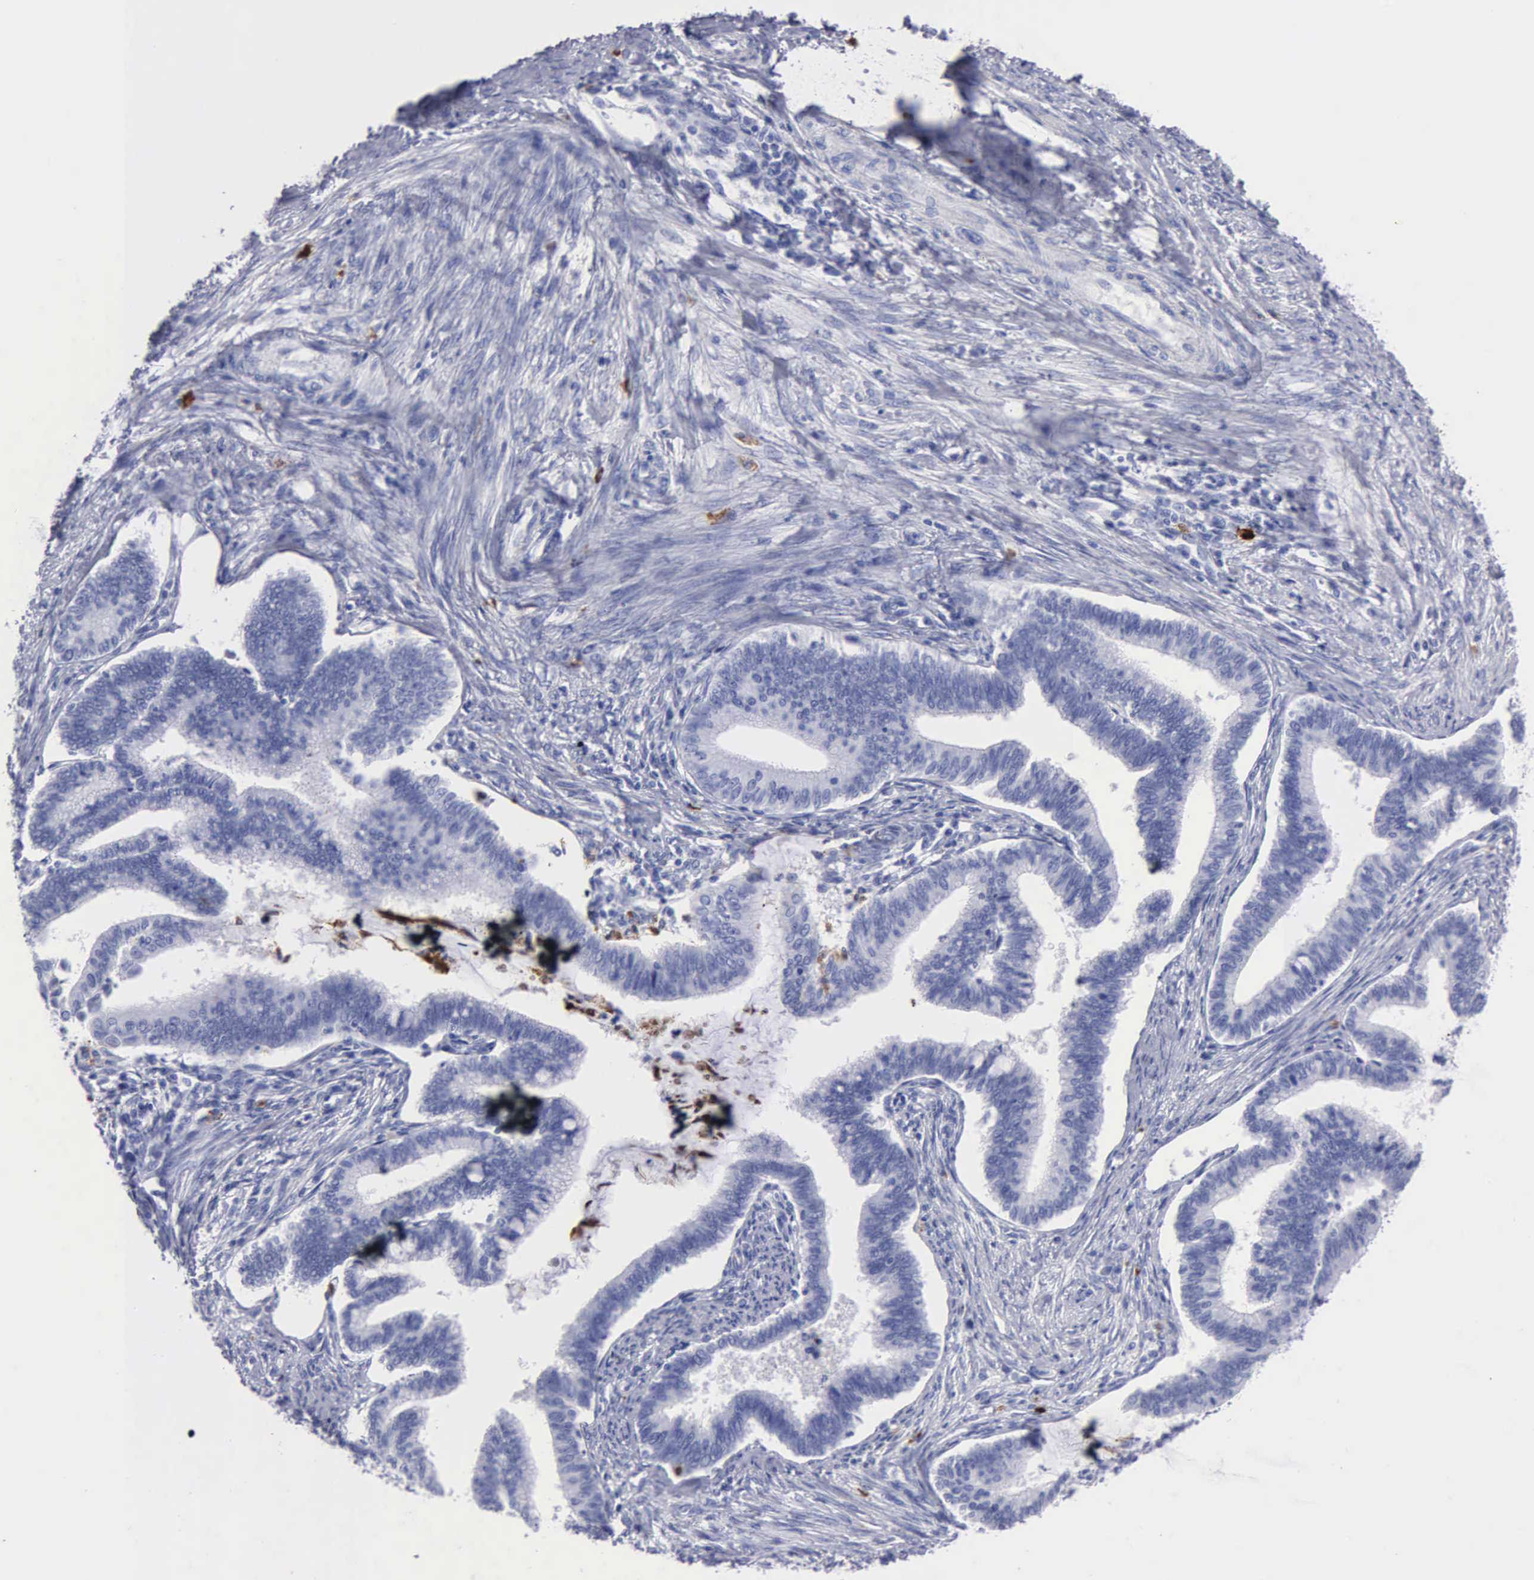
{"staining": {"intensity": "negative", "quantity": "none", "location": "none"}, "tissue": "cervical cancer", "cell_type": "Tumor cells", "image_type": "cancer", "snomed": [{"axis": "morphology", "description": "Adenocarcinoma, NOS"}, {"axis": "topography", "description": "Cervix"}], "caption": "Immunohistochemical staining of human cervical cancer (adenocarcinoma) exhibits no significant staining in tumor cells. The staining was performed using DAB to visualize the protein expression in brown, while the nuclei were stained in blue with hematoxylin (Magnification: 20x).", "gene": "CTSG", "patient": {"sex": "female", "age": 36}}